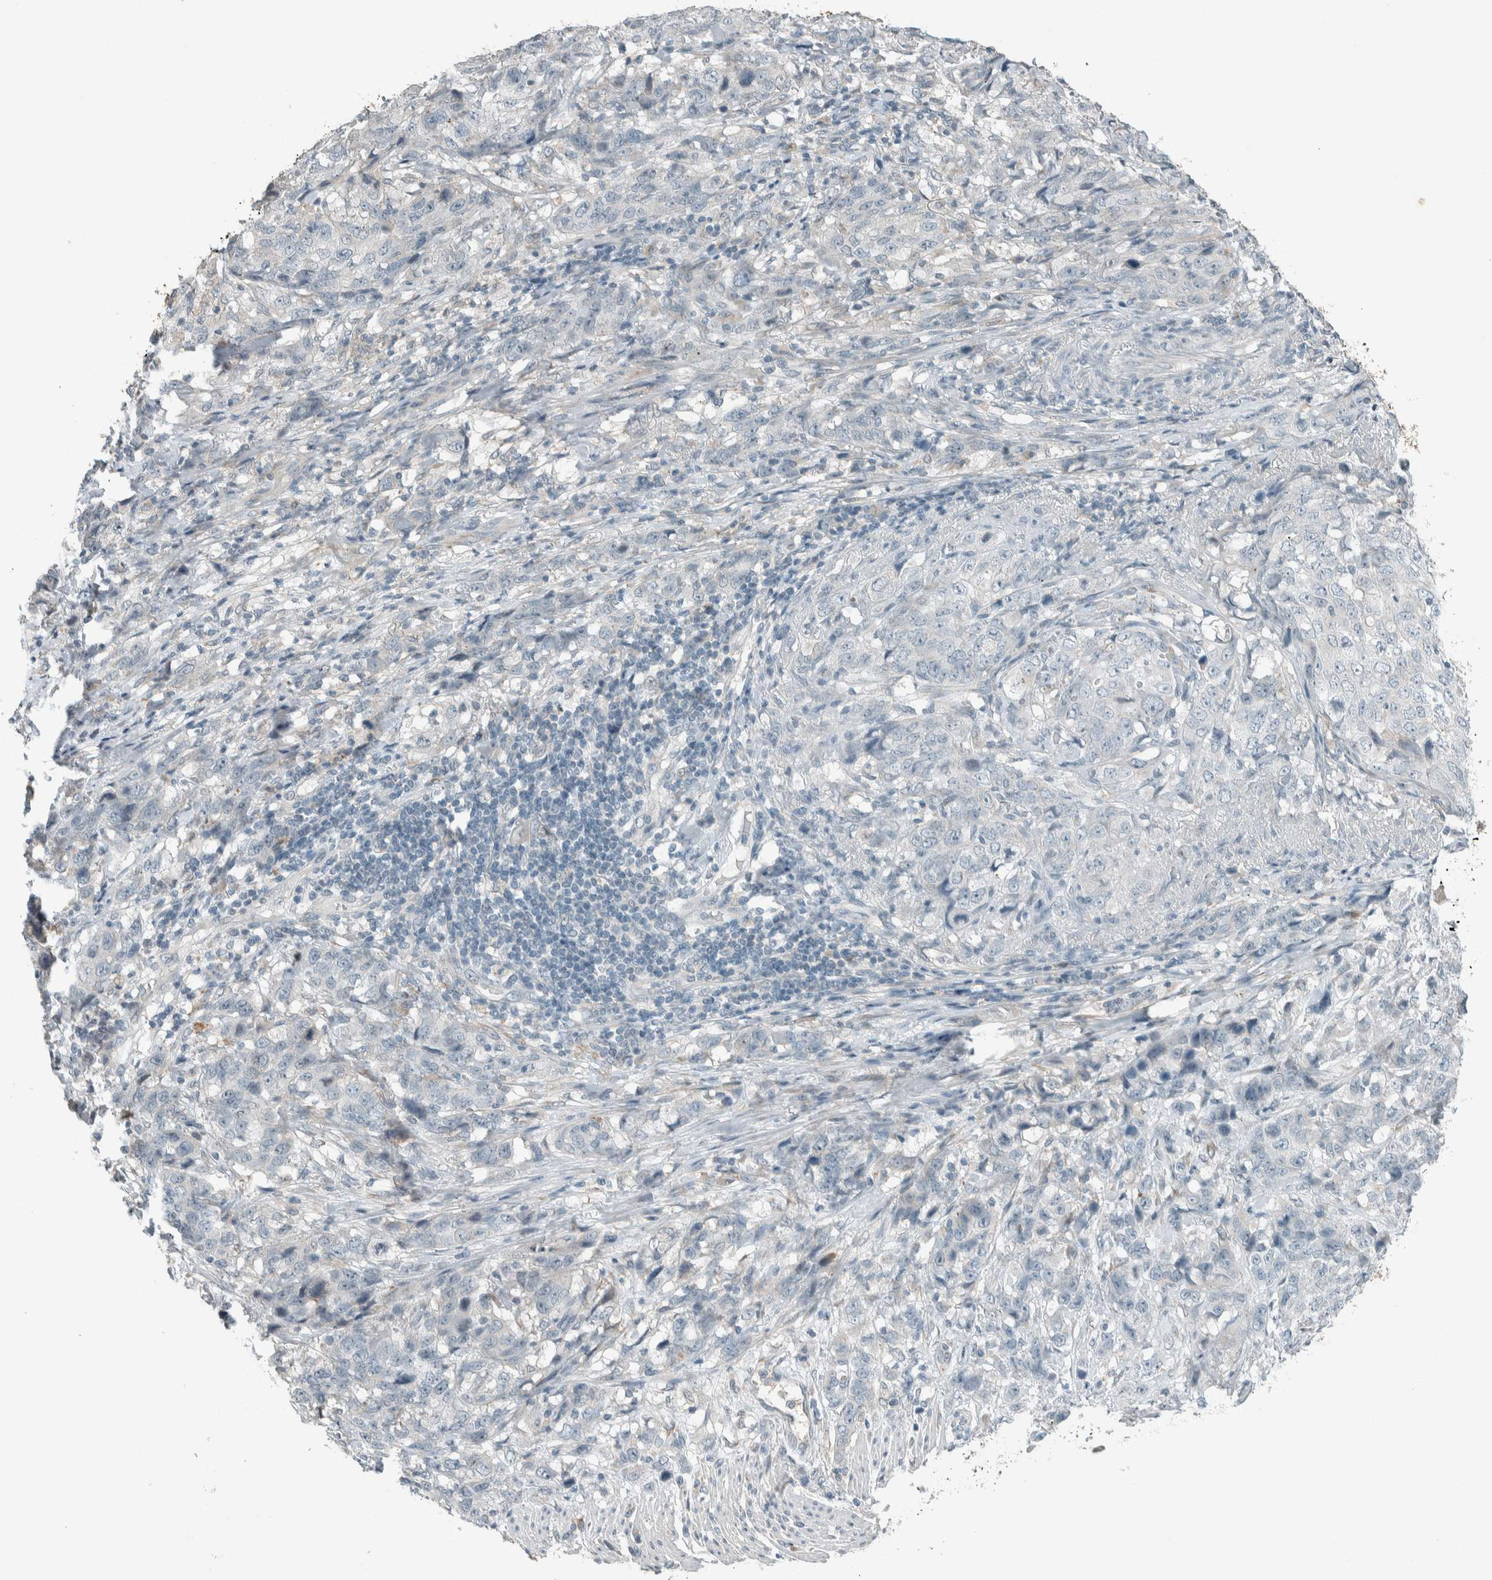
{"staining": {"intensity": "negative", "quantity": "none", "location": "none"}, "tissue": "stomach cancer", "cell_type": "Tumor cells", "image_type": "cancer", "snomed": [{"axis": "morphology", "description": "Adenocarcinoma, NOS"}, {"axis": "topography", "description": "Stomach"}], "caption": "Immunohistochemistry of human stomach cancer (adenocarcinoma) exhibits no expression in tumor cells.", "gene": "CERCAM", "patient": {"sex": "male", "age": 48}}